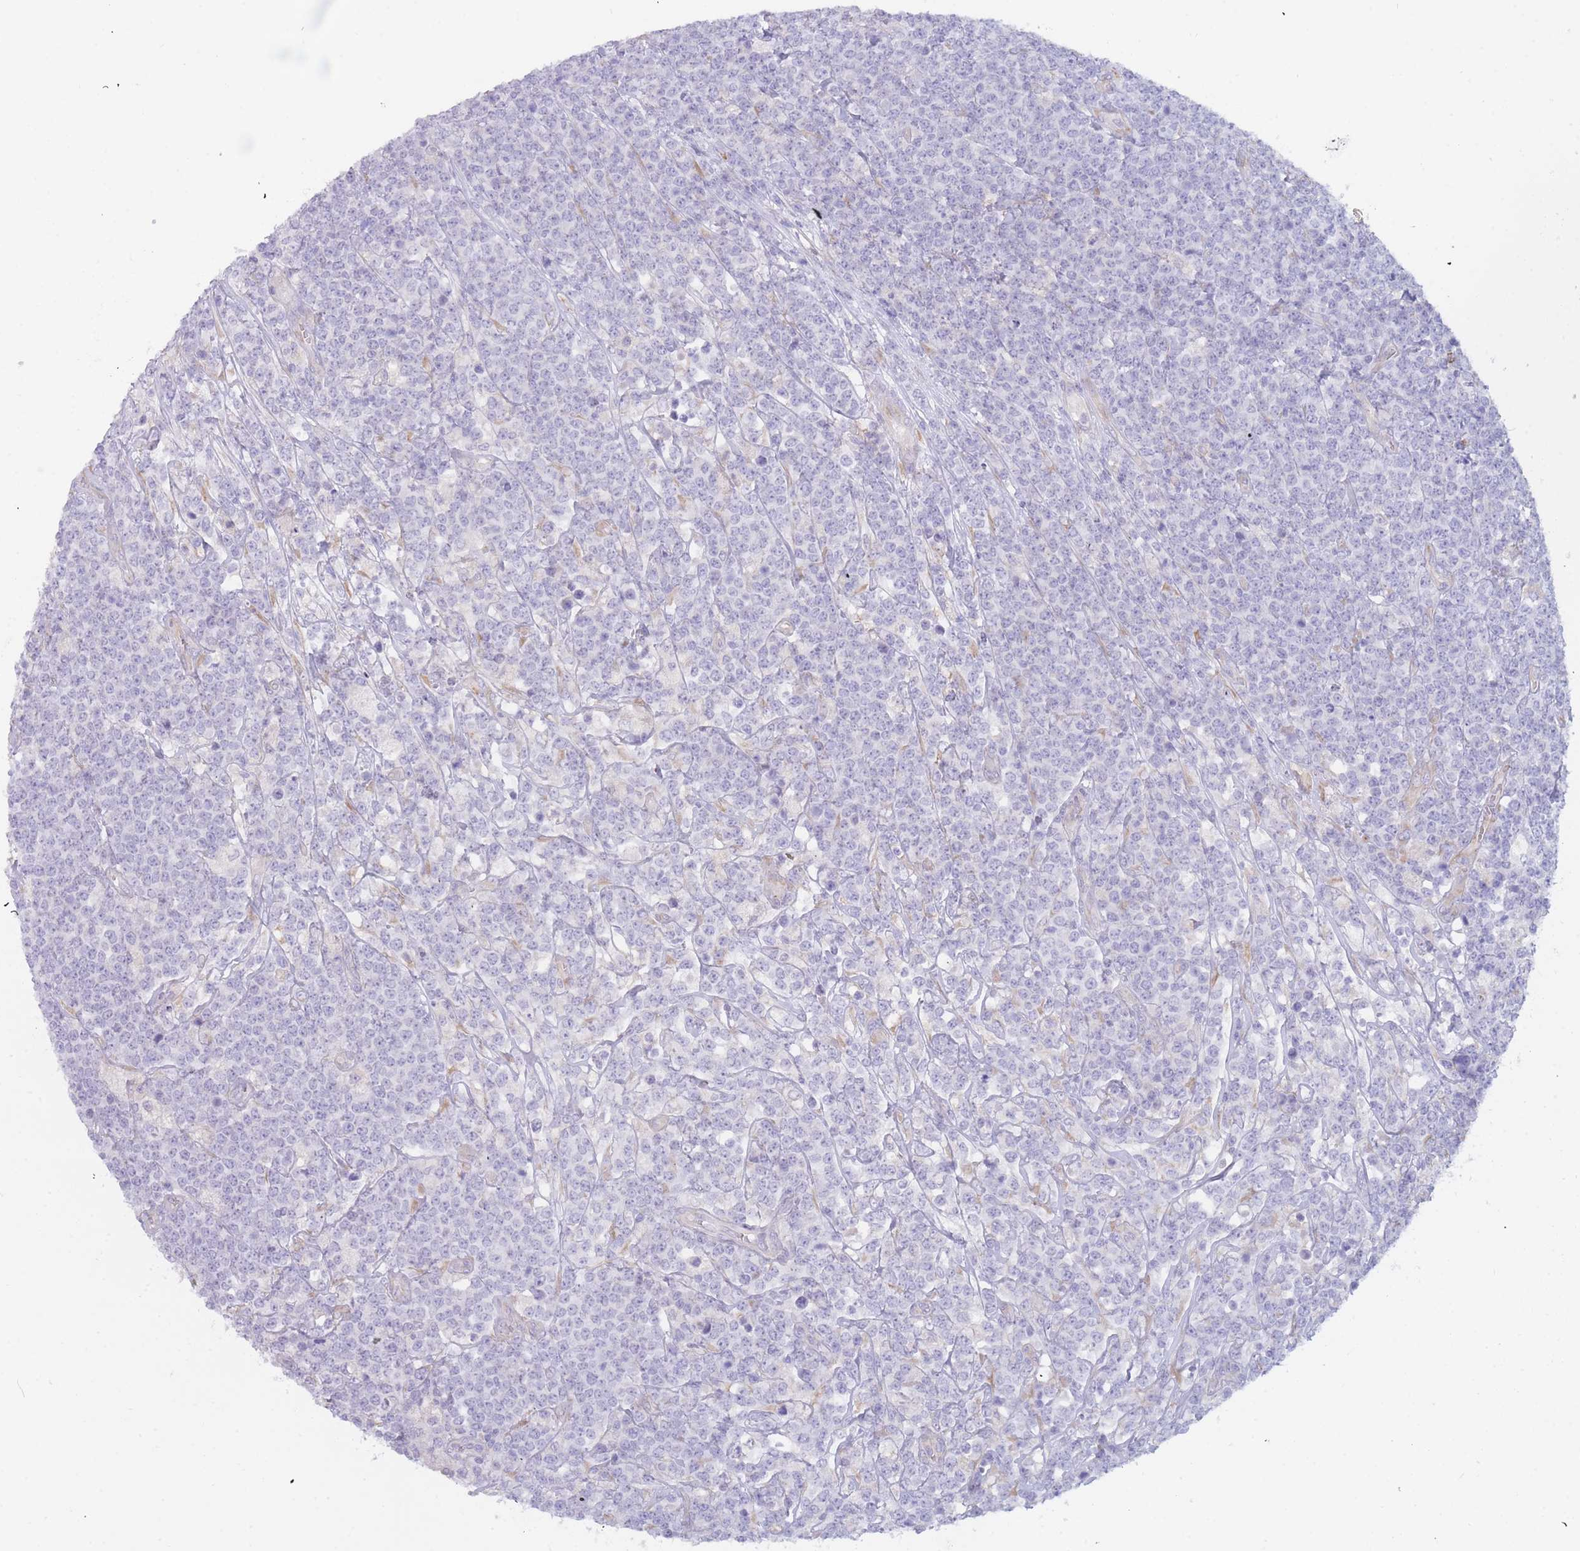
{"staining": {"intensity": "negative", "quantity": "none", "location": "none"}, "tissue": "lymphoma", "cell_type": "Tumor cells", "image_type": "cancer", "snomed": [{"axis": "morphology", "description": "Malignant lymphoma, non-Hodgkin's type, High grade"}, {"axis": "topography", "description": "Small intestine"}], "caption": "High power microscopy micrograph of an immunohistochemistry micrograph of lymphoma, revealing no significant staining in tumor cells.", "gene": "SLC35E4", "patient": {"sex": "male", "age": 8}}